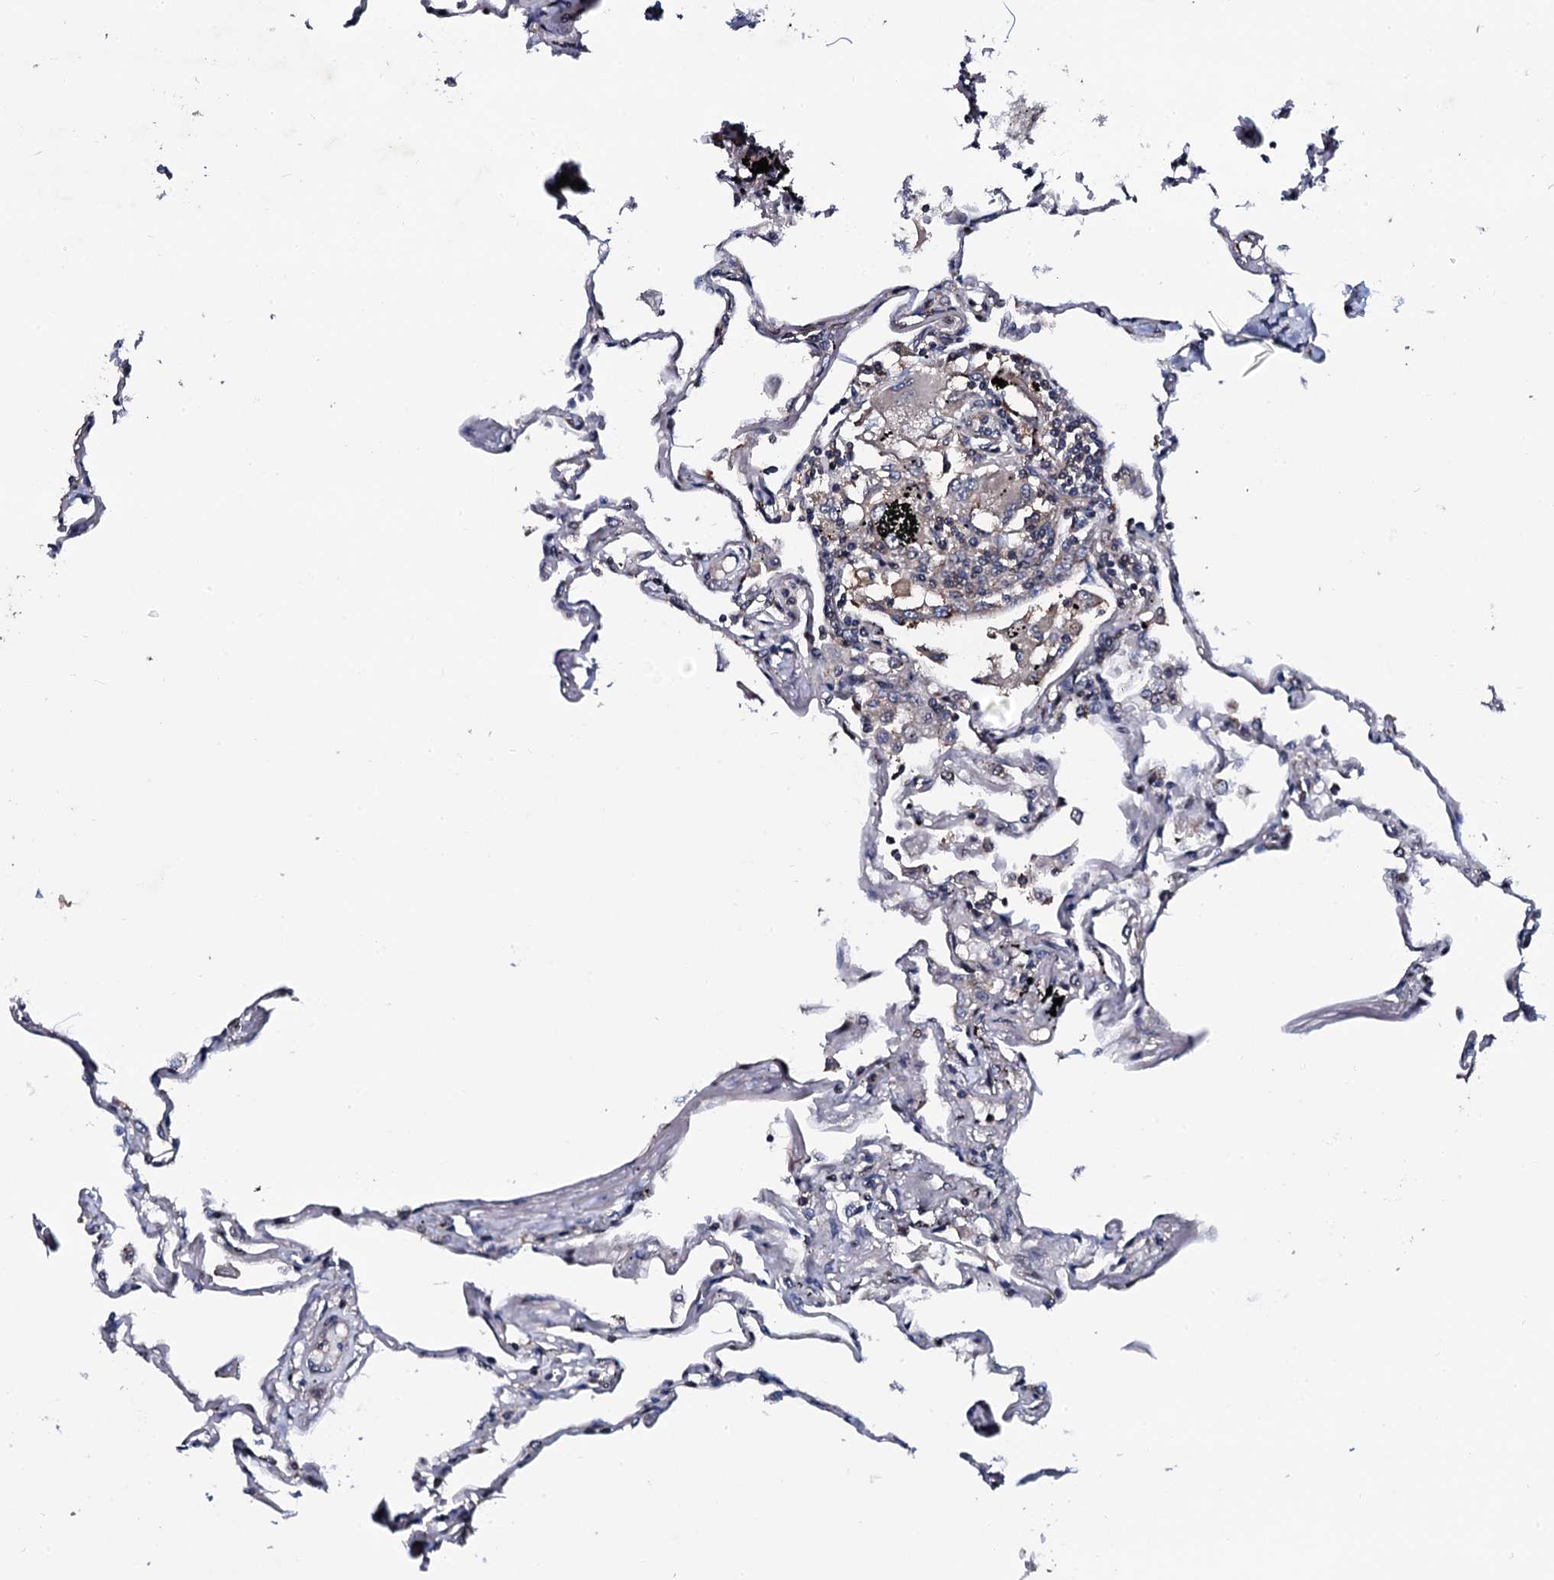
{"staining": {"intensity": "weak", "quantity": "<25%", "location": "cytoplasmic/membranous"}, "tissue": "lung", "cell_type": "Alveolar cells", "image_type": "normal", "snomed": [{"axis": "morphology", "description": "Normal tissue, NOS"}, {"axis": "topography", "description": "Lung"}], "caption": "Immunohistochemical staining of benign lung shows no significant staining in alveolar cells. (Brightfield microscopy of DAB (3,3'-diaminobenzidine) IHC at high magnification).", "gene": "PLET1", "patient": {"sex": "female", "age": 67}}